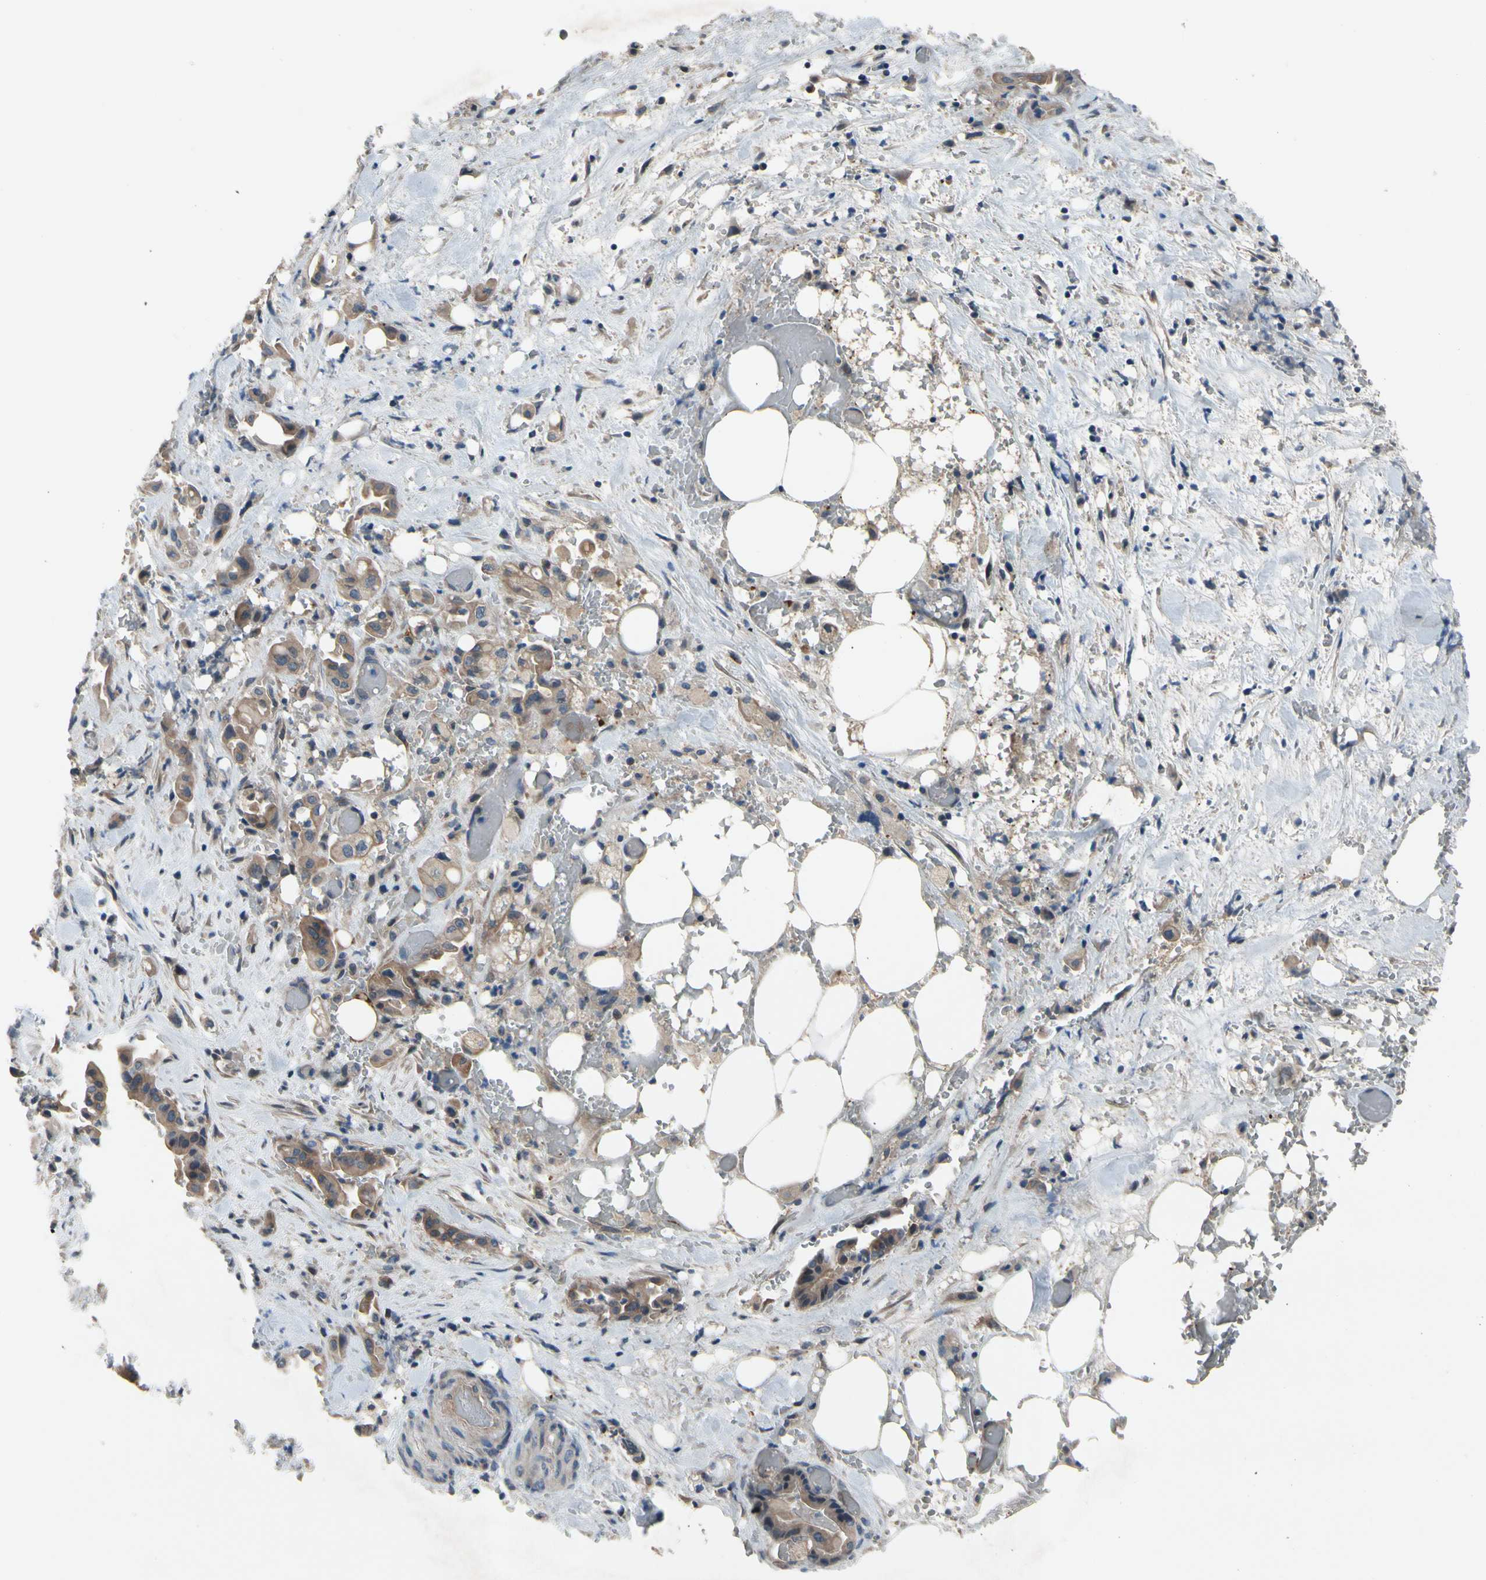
{"staining": {"intensity": "weak", "quantity": ">75%", "location": "cytoplasmic/membranous"}, "tissue": "liver cancer", "cell_type": "Tumor cells", "image_type": "cancer", "snomed": [{"axis": "morphology", "description": "Cholangiocarcinoma"}, {"axis": "topography", "description": "Liver"}], "caption": "Human liver cholangiocarcinoma stained with a protein marker shows weak staining in tumor cells.", "gene": "ICAM5", "patient": {"sex": "female", "age": 68}}